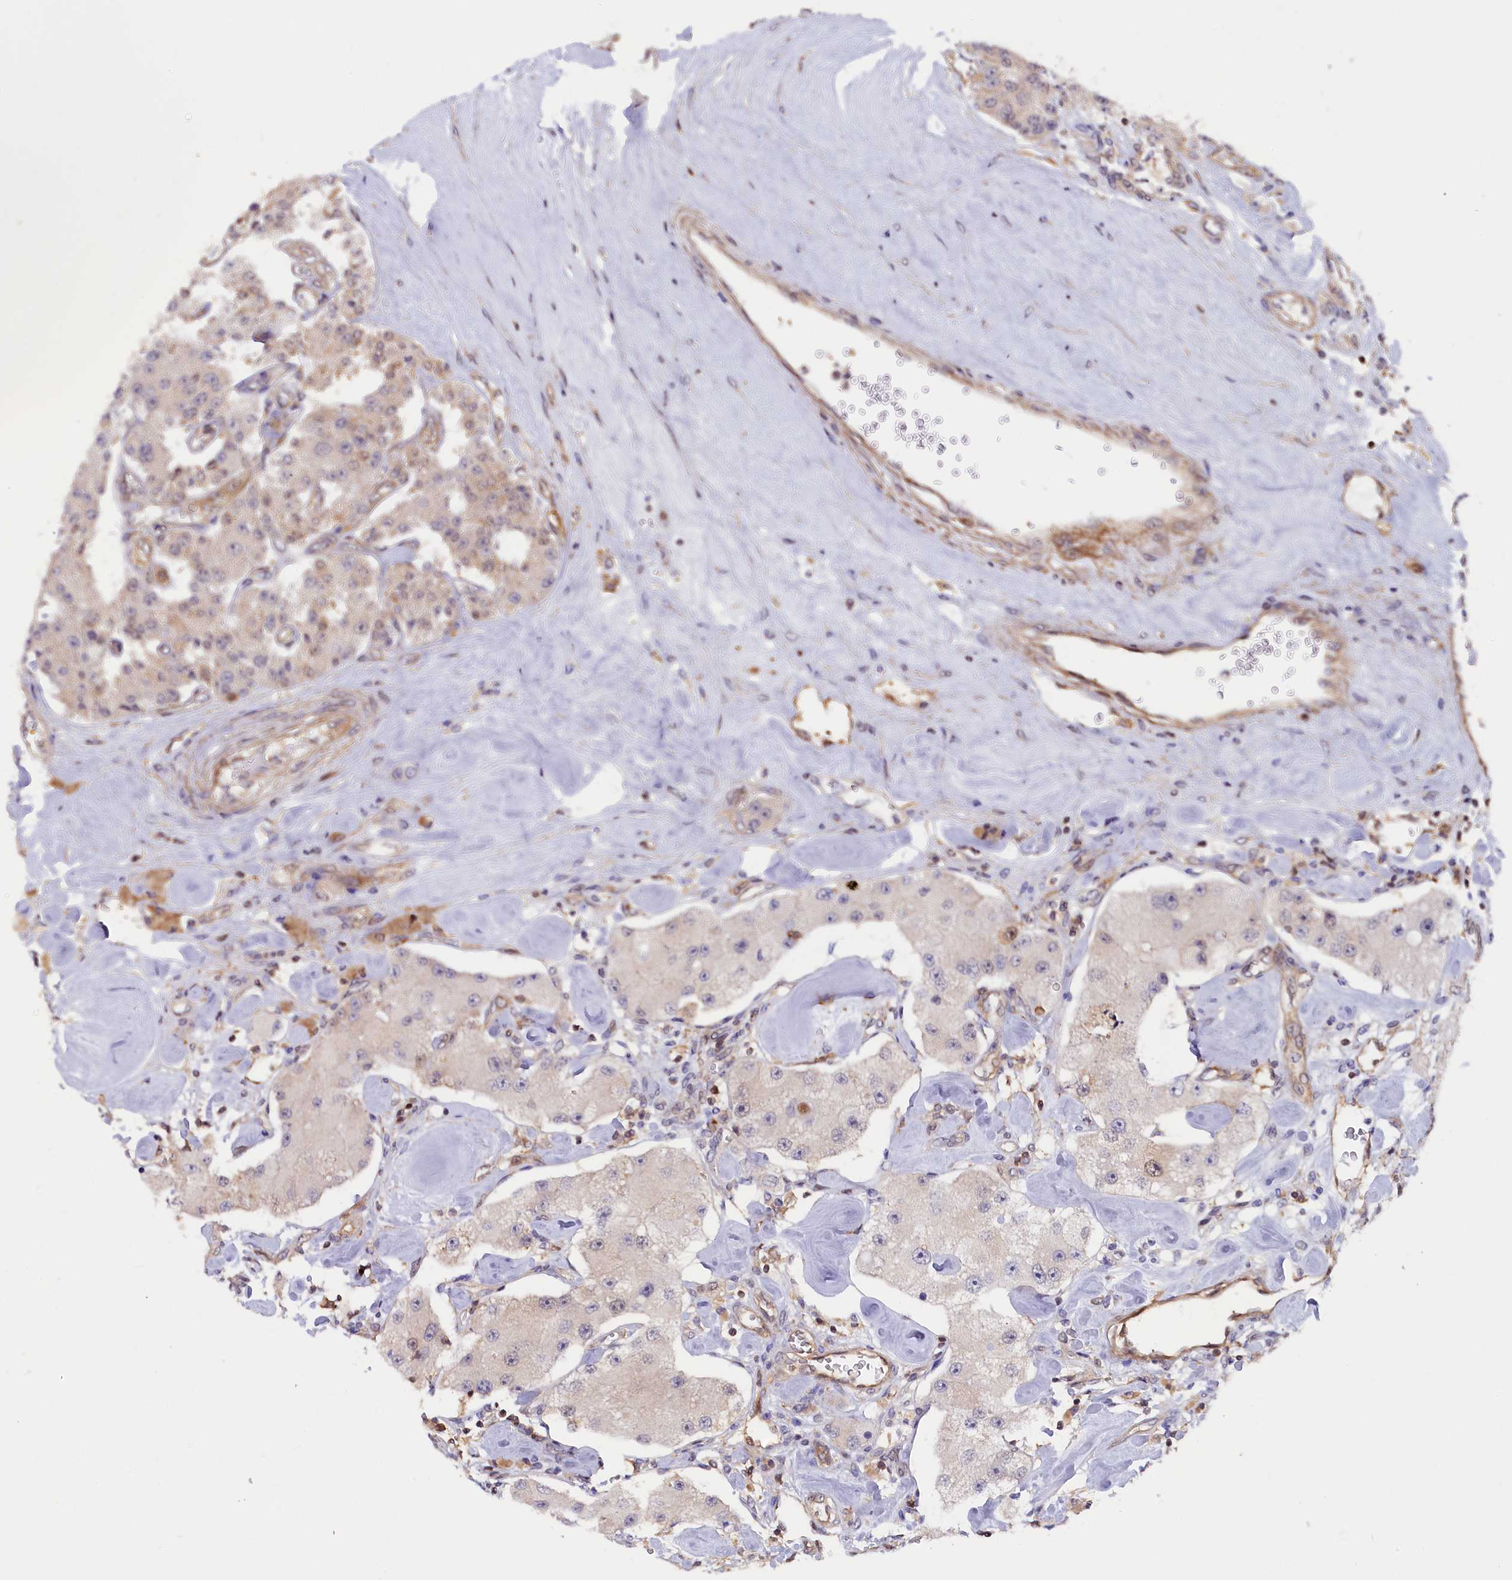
{"staining": {"intensity": "negative", "quantity": "none", "location": "none"}, "tissue": "carcinoid", "cell_type": "Tumor cells", "image_type": "cancer", "snomed": [{"axis": "morphology", "description": "Carcinoid, malignant, NOS"}, {"axis": "topography", "description": "Pancreas"}], "caption": "An immunohistochemistry (IHC) photomicrograph of malignant carcinoid is shown. There is no staining in tumor cells of malignant carcinoid.", "gene": "JPT2", "patient": {"sex": "male", "age": 41}}